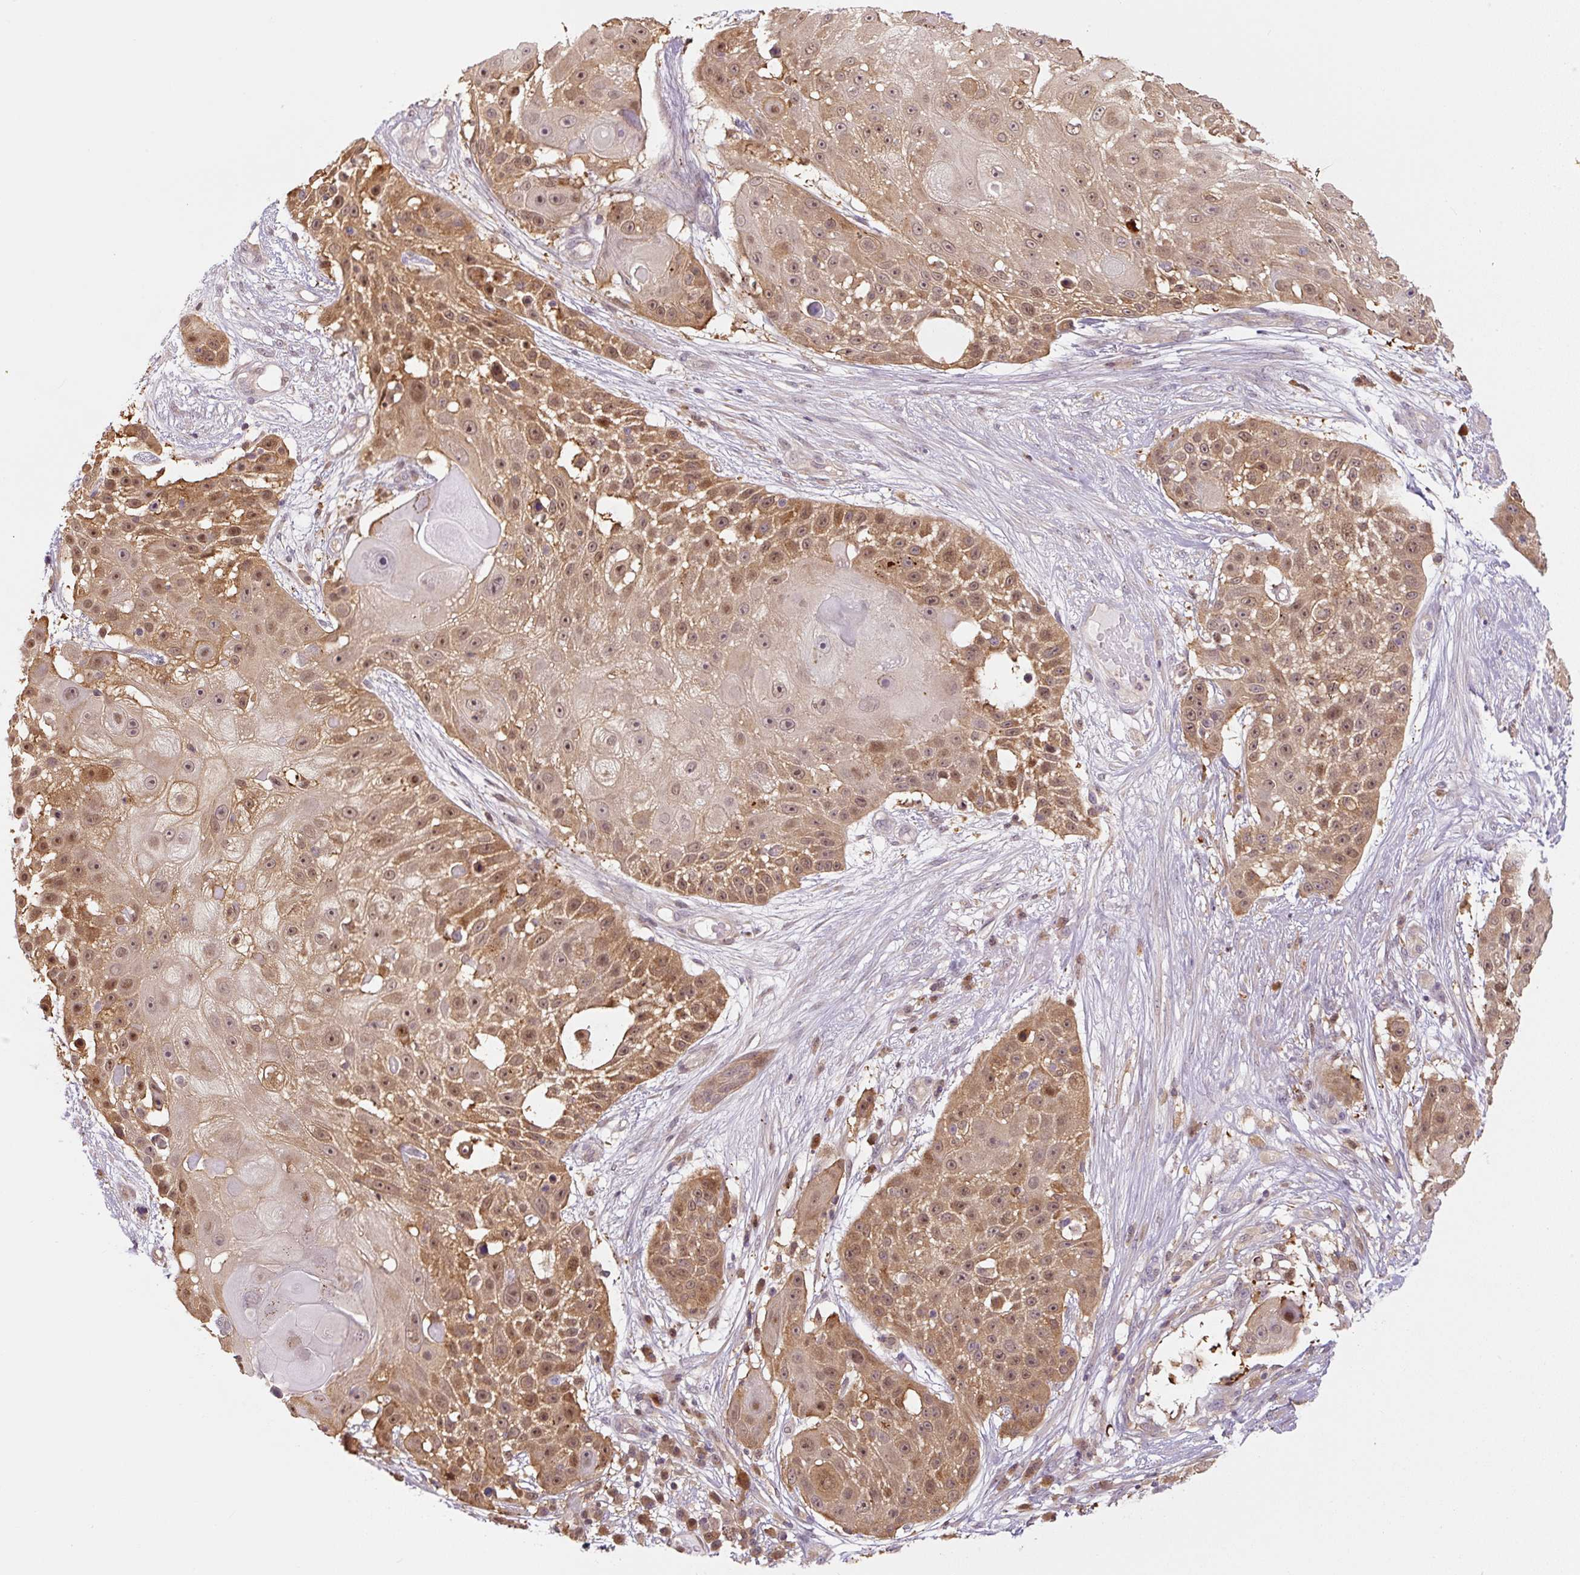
{"staining": {"intensity": "moderate", "quantity": ">75%", "location": "cytoplasmic/membranous,nuclear"}, "tissue": "skin cancer", "cell_type": "Tumor cells", "image_type": "cancer", "snomed": [{"axis": "morphology", "description": "Squamous cell carcinoma, NOS"}, {"axis": "topography", "description": "Skin"}], "caption": "Protein staining displays moderate cytoplasmic/membranous and nuclear staining in approximately >75% of tumor cells in squamous cell carcinoma (skin).", "gene": "SPSB2", "patient": {"sex": "female", "age": 86}}